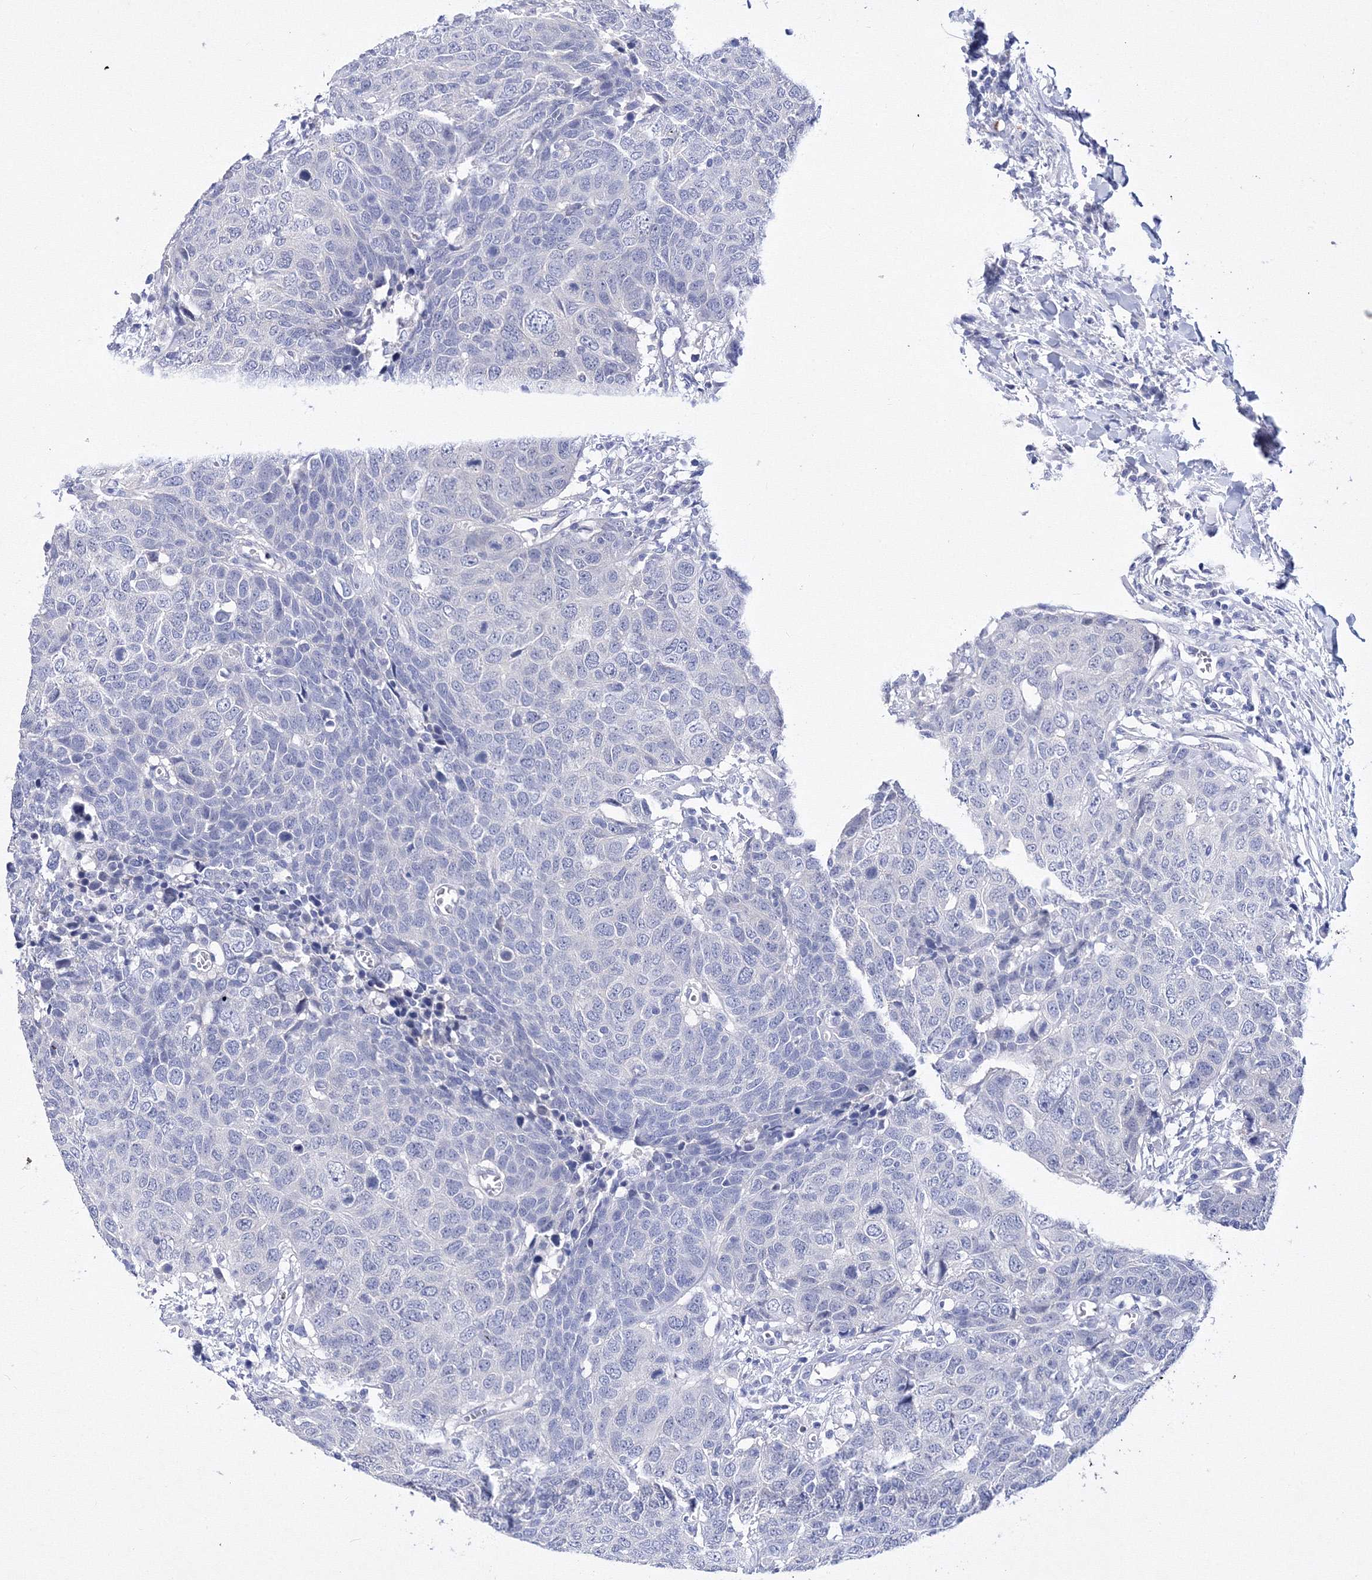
{"staining": {"intensity": "negative", "quantity": "none", "location": "none"}, "tissue": "head and neck cancer", "cell_type": "Tumor cells", "image_type": "cancer", "snomed": [{"axis": "morphology", "description": "Squamous cell carcinoma, NOS"}, {"axis": "topography", "description": "Head-Neck"}], "caption": "Human head and neck cancer stained for a protein using IHC demonstrates no staining in tumor cells.", "gene": "GPN1", "patient": {"sex": "male", "age": 66}}